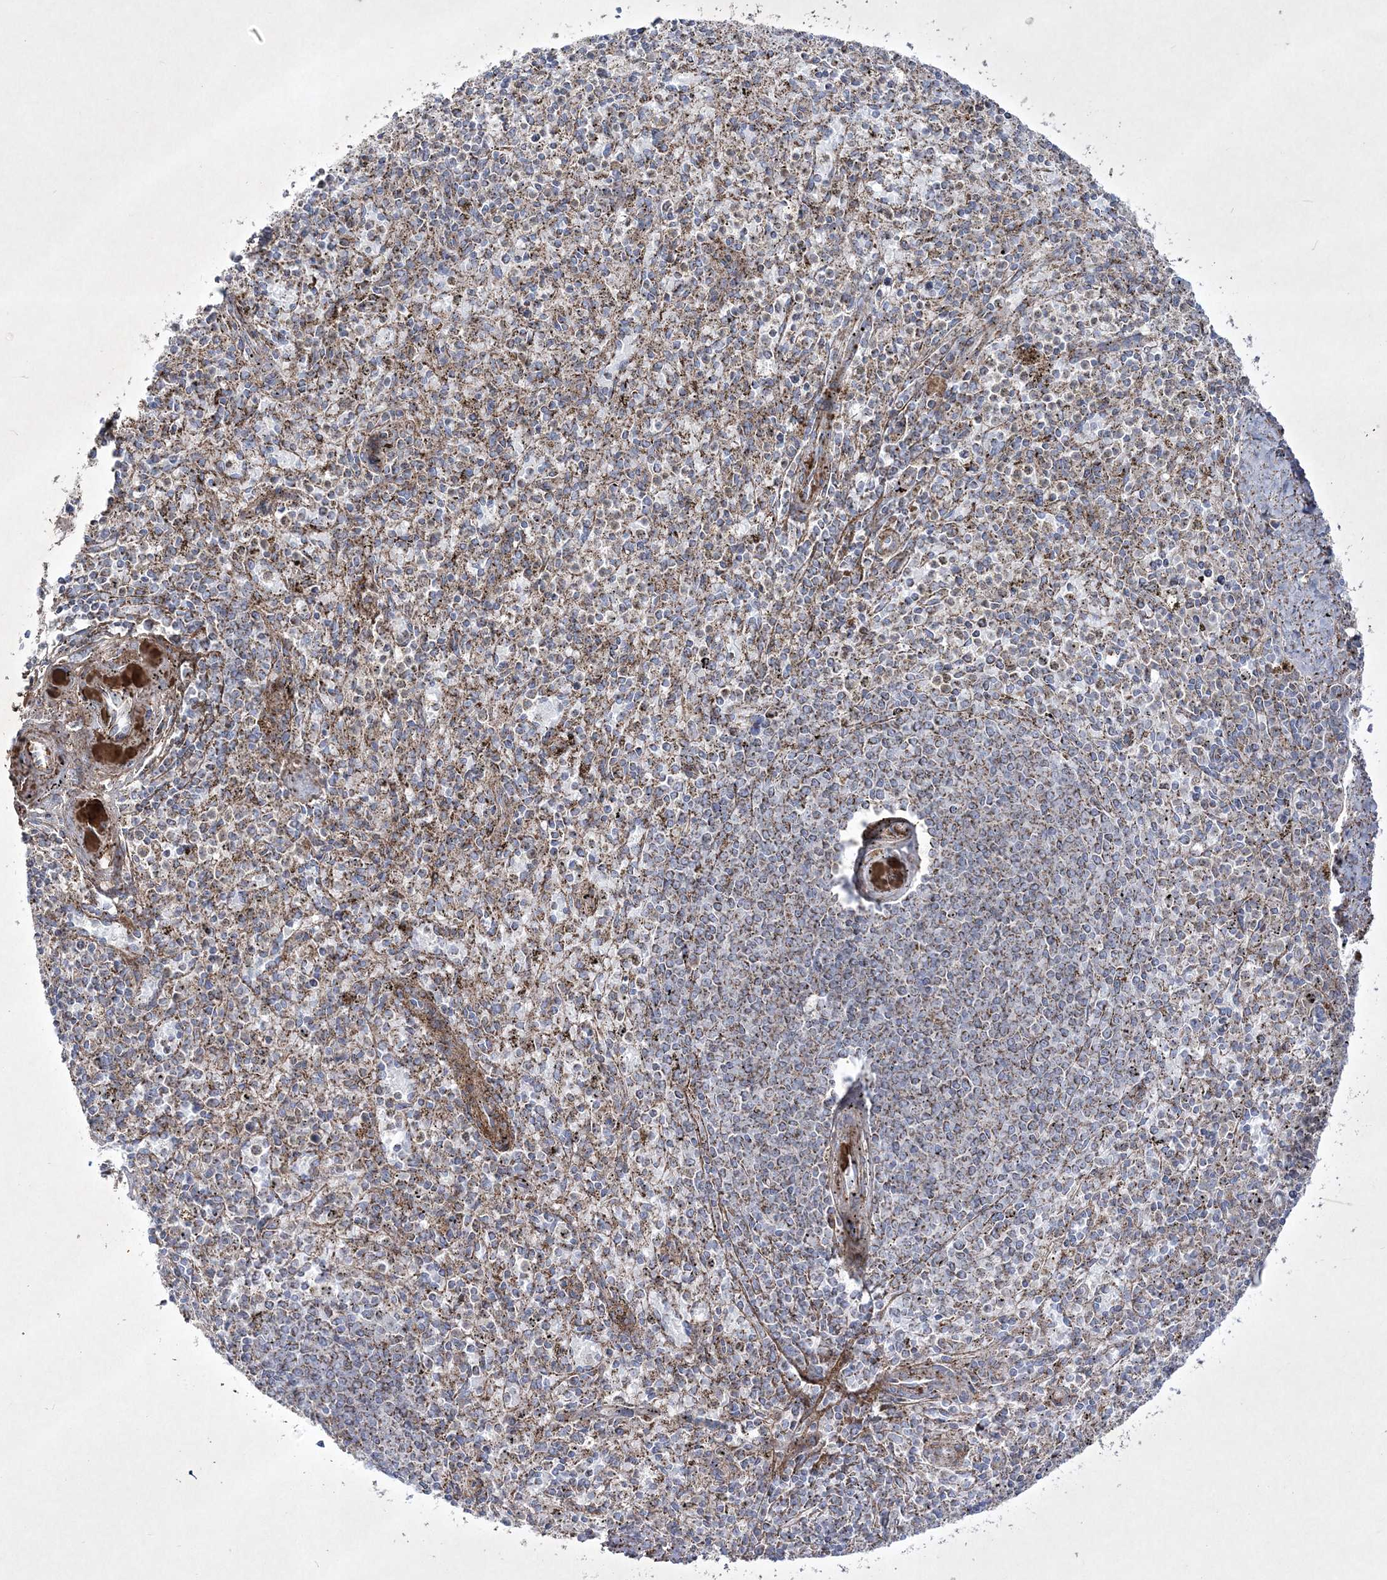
{"staining": {"intensity": "moderate", "quantity": "<25%", "location": "cytoplasmic/membranous"}, "tissue": "spleen", "cell_type": "Cells in red pulp", "image_type": "normal", "snomed": [{"axis": "morphology", "description": "Normal tissue, NOS"}, {"axis": "topography", "description": "Spleen"}], "caption": "Moderate cytoplasmic/membranous staining is identified in approximately <25% of cells in red pulp in unremarkable spleen. (Stains: DAB (3,3'-diaminobenzidine) in brown, nuclei in blue, Microscopy: brightfield microscopy at high magnification).", "gene": "RICTOR", "patient": {"sex": "male", "age": 72}}